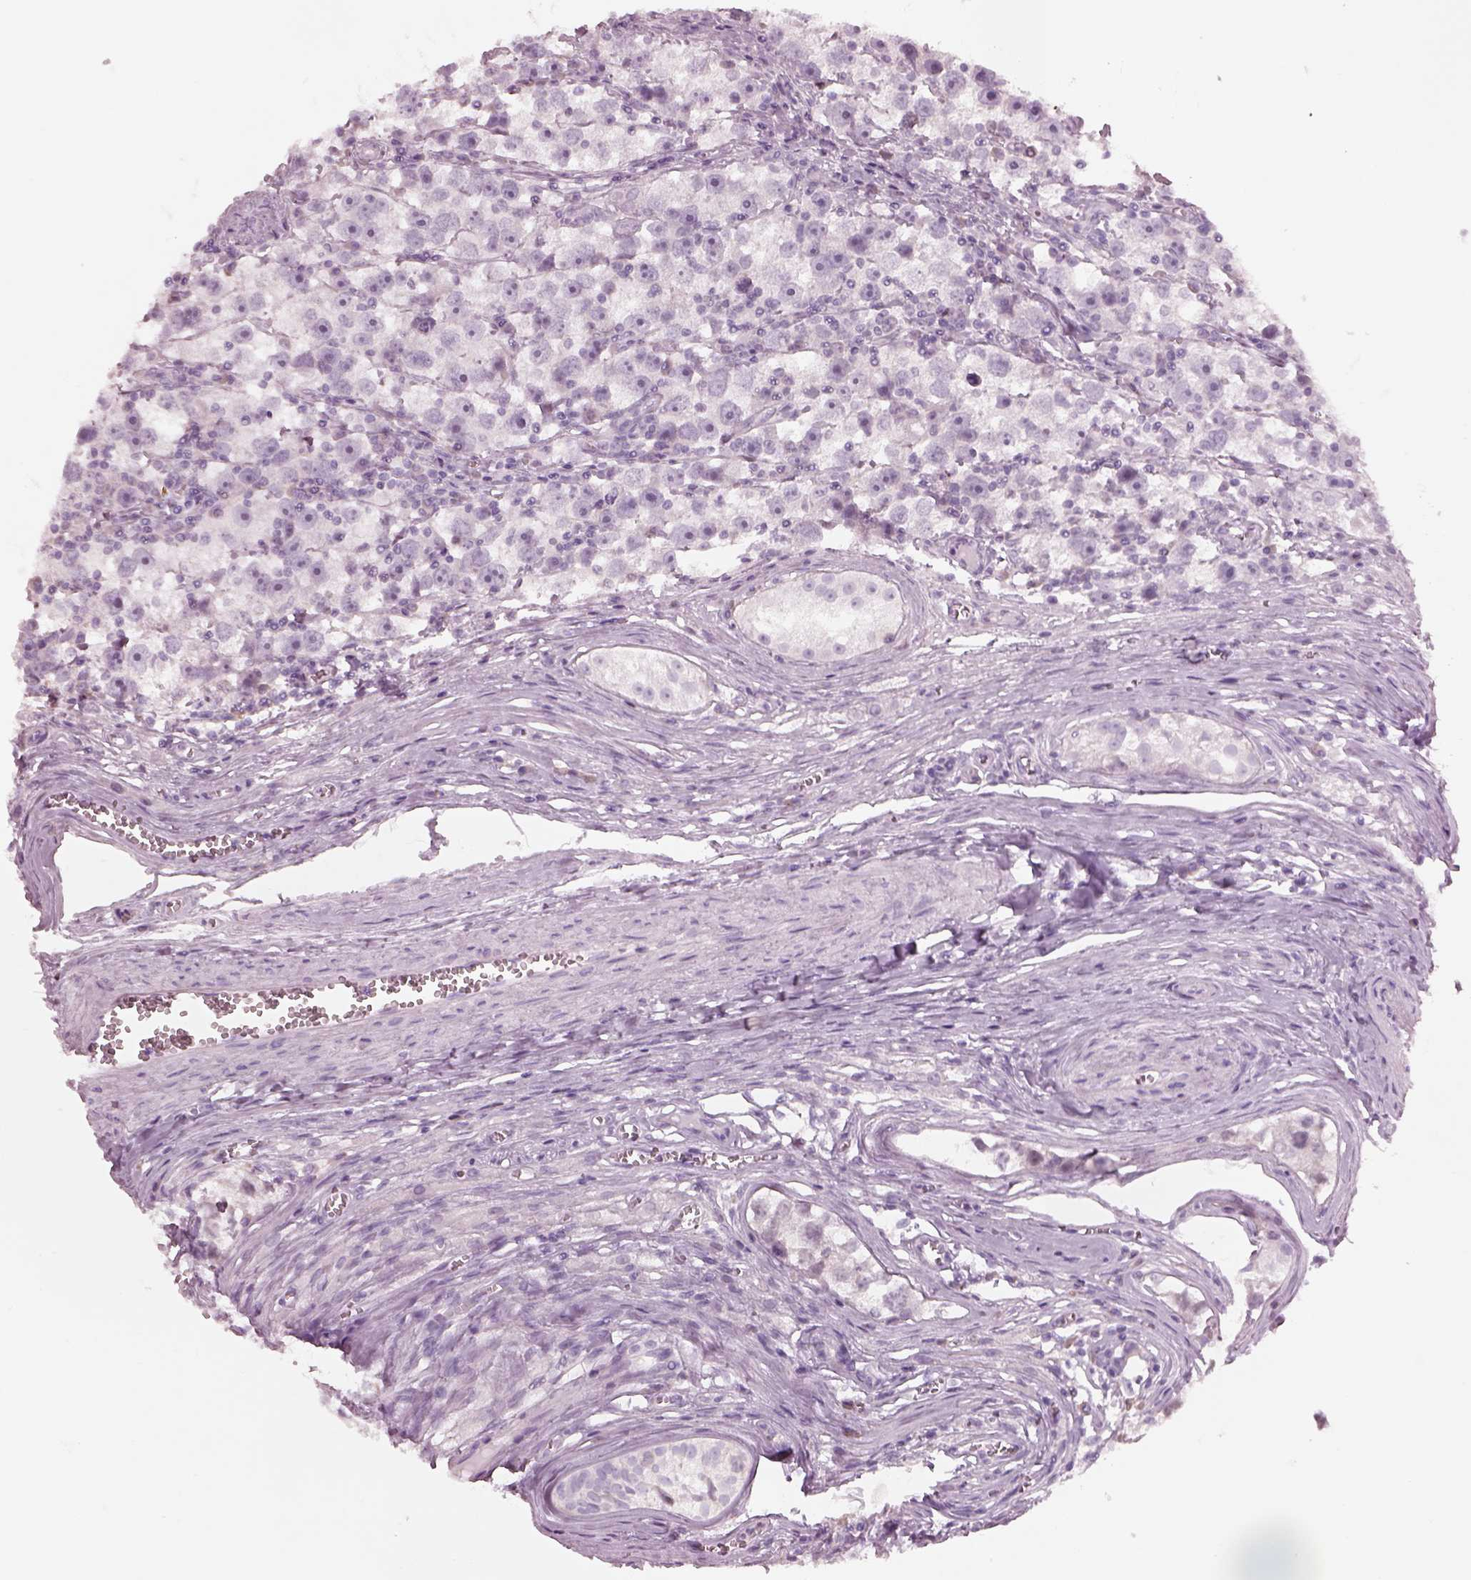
{"staining": {"intensity": "negative", "quantity": "none", "location": "none"}, "tissue": "testis cancer", "cell_type": "Tumor cells", "image_type": "cancer", "snomed": [{"axis": "morphology", "description": "Seminoma, NOS"}, {"axis": "topography", "description": "Testis"}], "caption": "Immunohistochemistry (IHC) micrograph of human testis seminoma stained for a protein (brown), which shows no expression in tumor cells. (Immunohistochemistry (IHC), brightfield microscopy, high magnification).", "gene": "SLC27A2", "patient": {"sex": "male", "age": 30}}